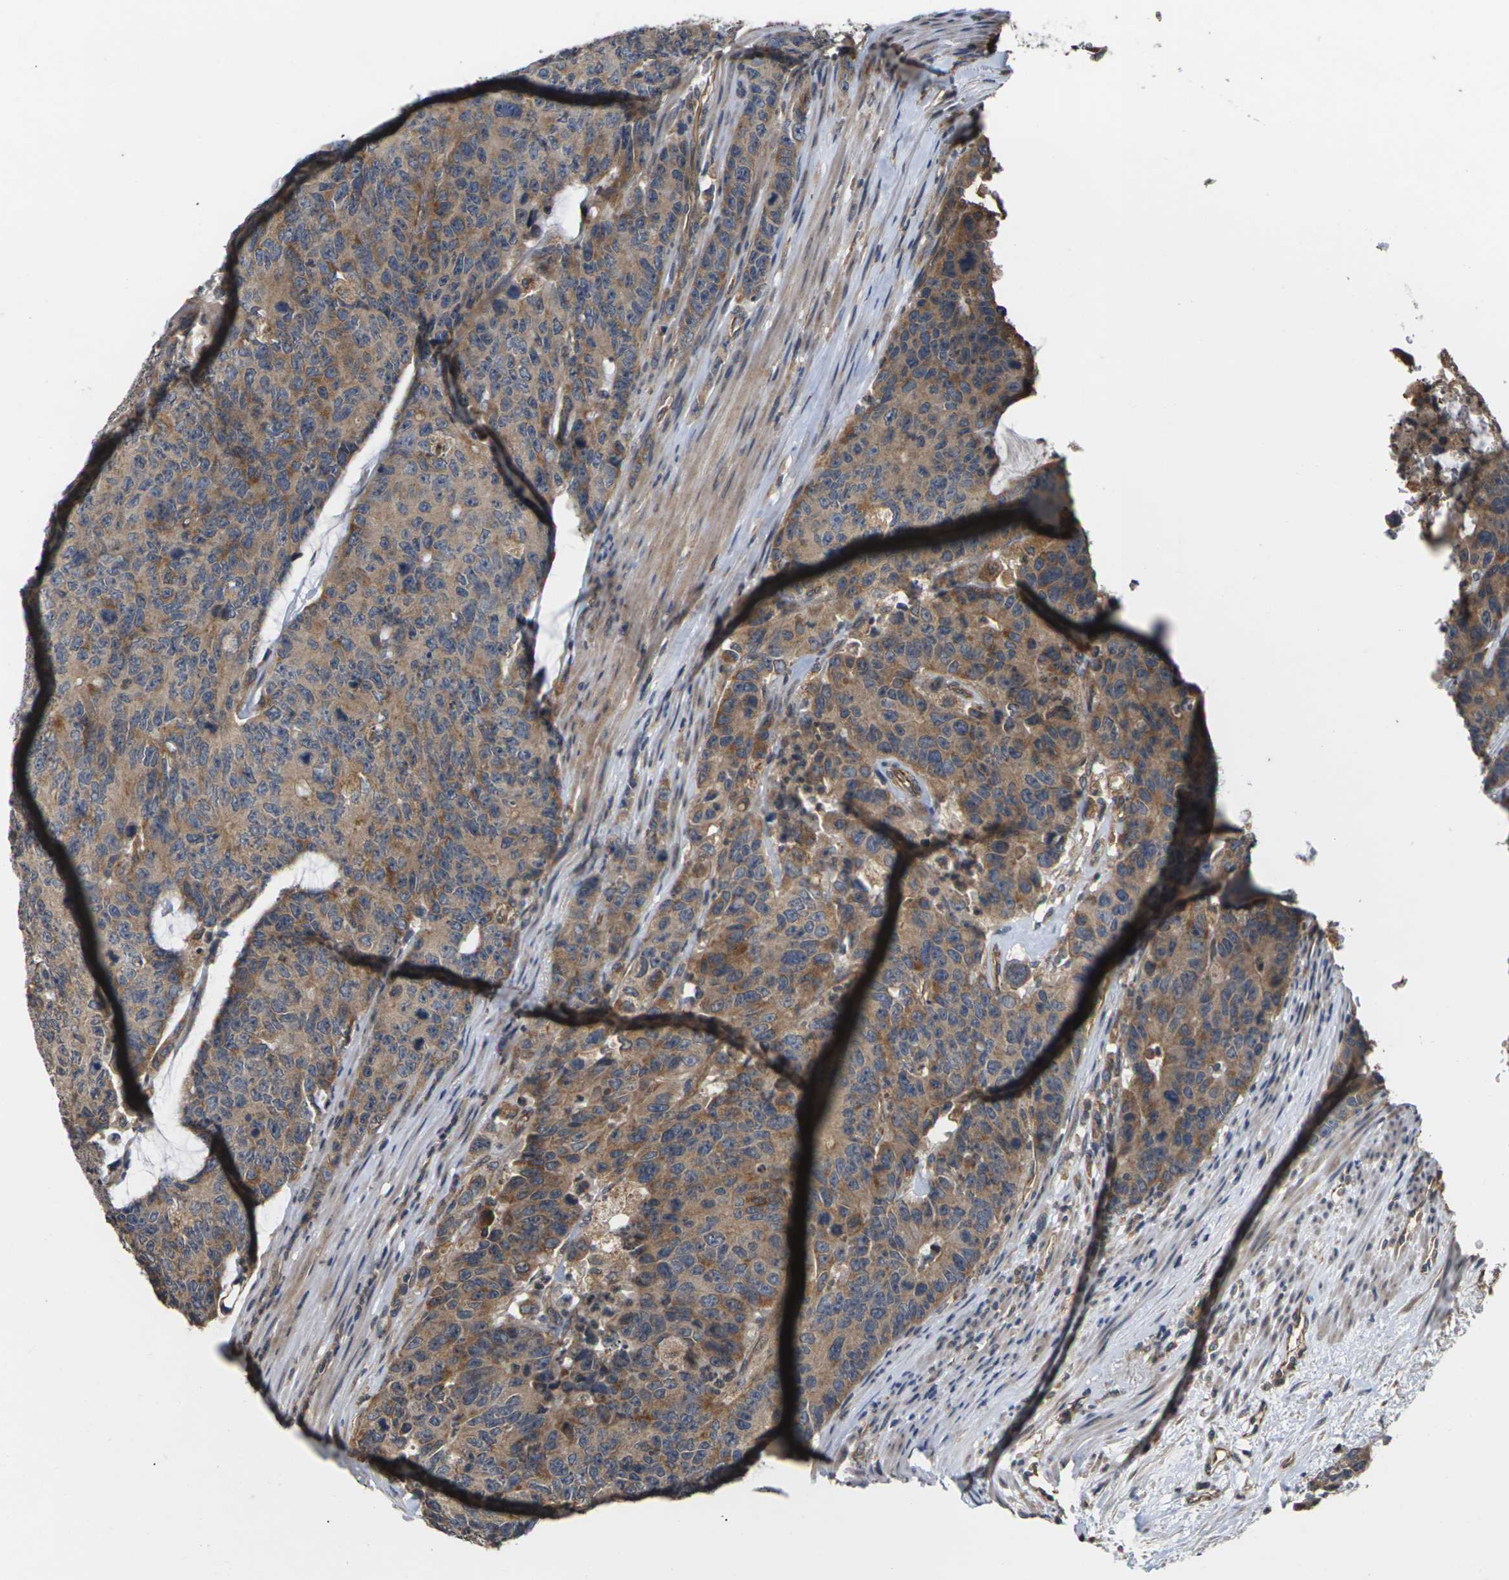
{"staining": {"intensity": "moderate", "quantity": ">75%", "location": "cytoplasmic/membranous"}, "tissue": "colorectal cancer", "cell_type": "Tumor cells", "image_type": "cancer", "snomed": [{"axis": "morphology", "description": "Adenocarcinoma, NOS"}, {"axis": "topography", "description": "Colon"}], "caption": "Immunohistochemistry (DAB) staining of adenocarcinoma (colorectal) demonstrates moderate cytoplasmic/membranous protein positivity in approximately >75% of tumor cells.", "gene": "DKK2", "patient": {"sex": "female", "age": 86}}